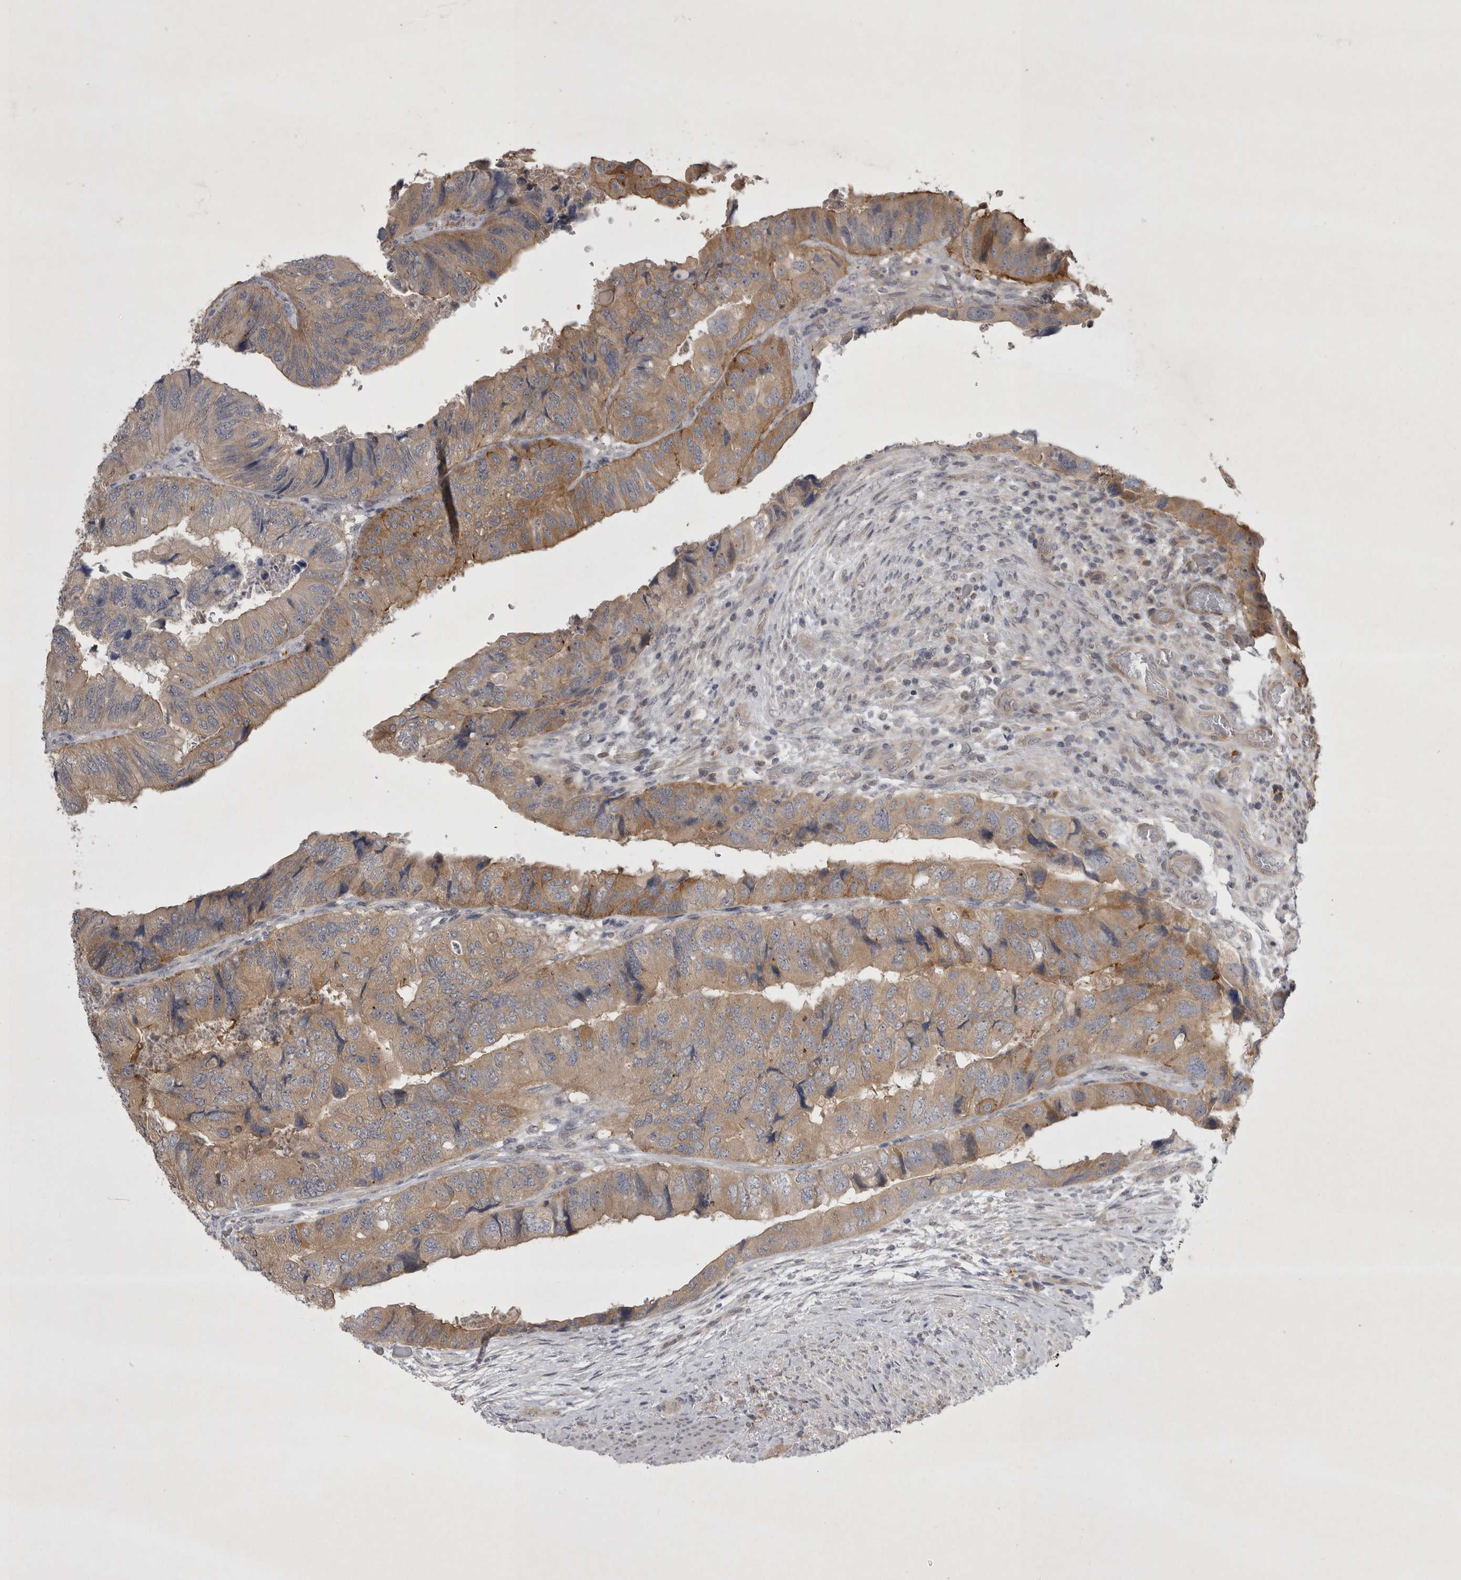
{"staining": {"intensity": "weak", "quantity": ">75%", "location": "cytoplasmic/membranous"}, "tissue": "colorectal cancer", "cell_type": "Tumor cells", "image_type": "cancer", "snomed": [{"axis": "morphology", "description": "Adenocarcinoma, NOS"}, {"axis": "topography", "description": "Rectum"}], "caption": "The photomicrograph exhibits staining of colorectal adenocarcinoma, revealing weak cytoplasmic/membranous protein staining (brown color) within tumor cells.", "gene": "CTBS", "patient": {"sex": "male", "age": 63}}